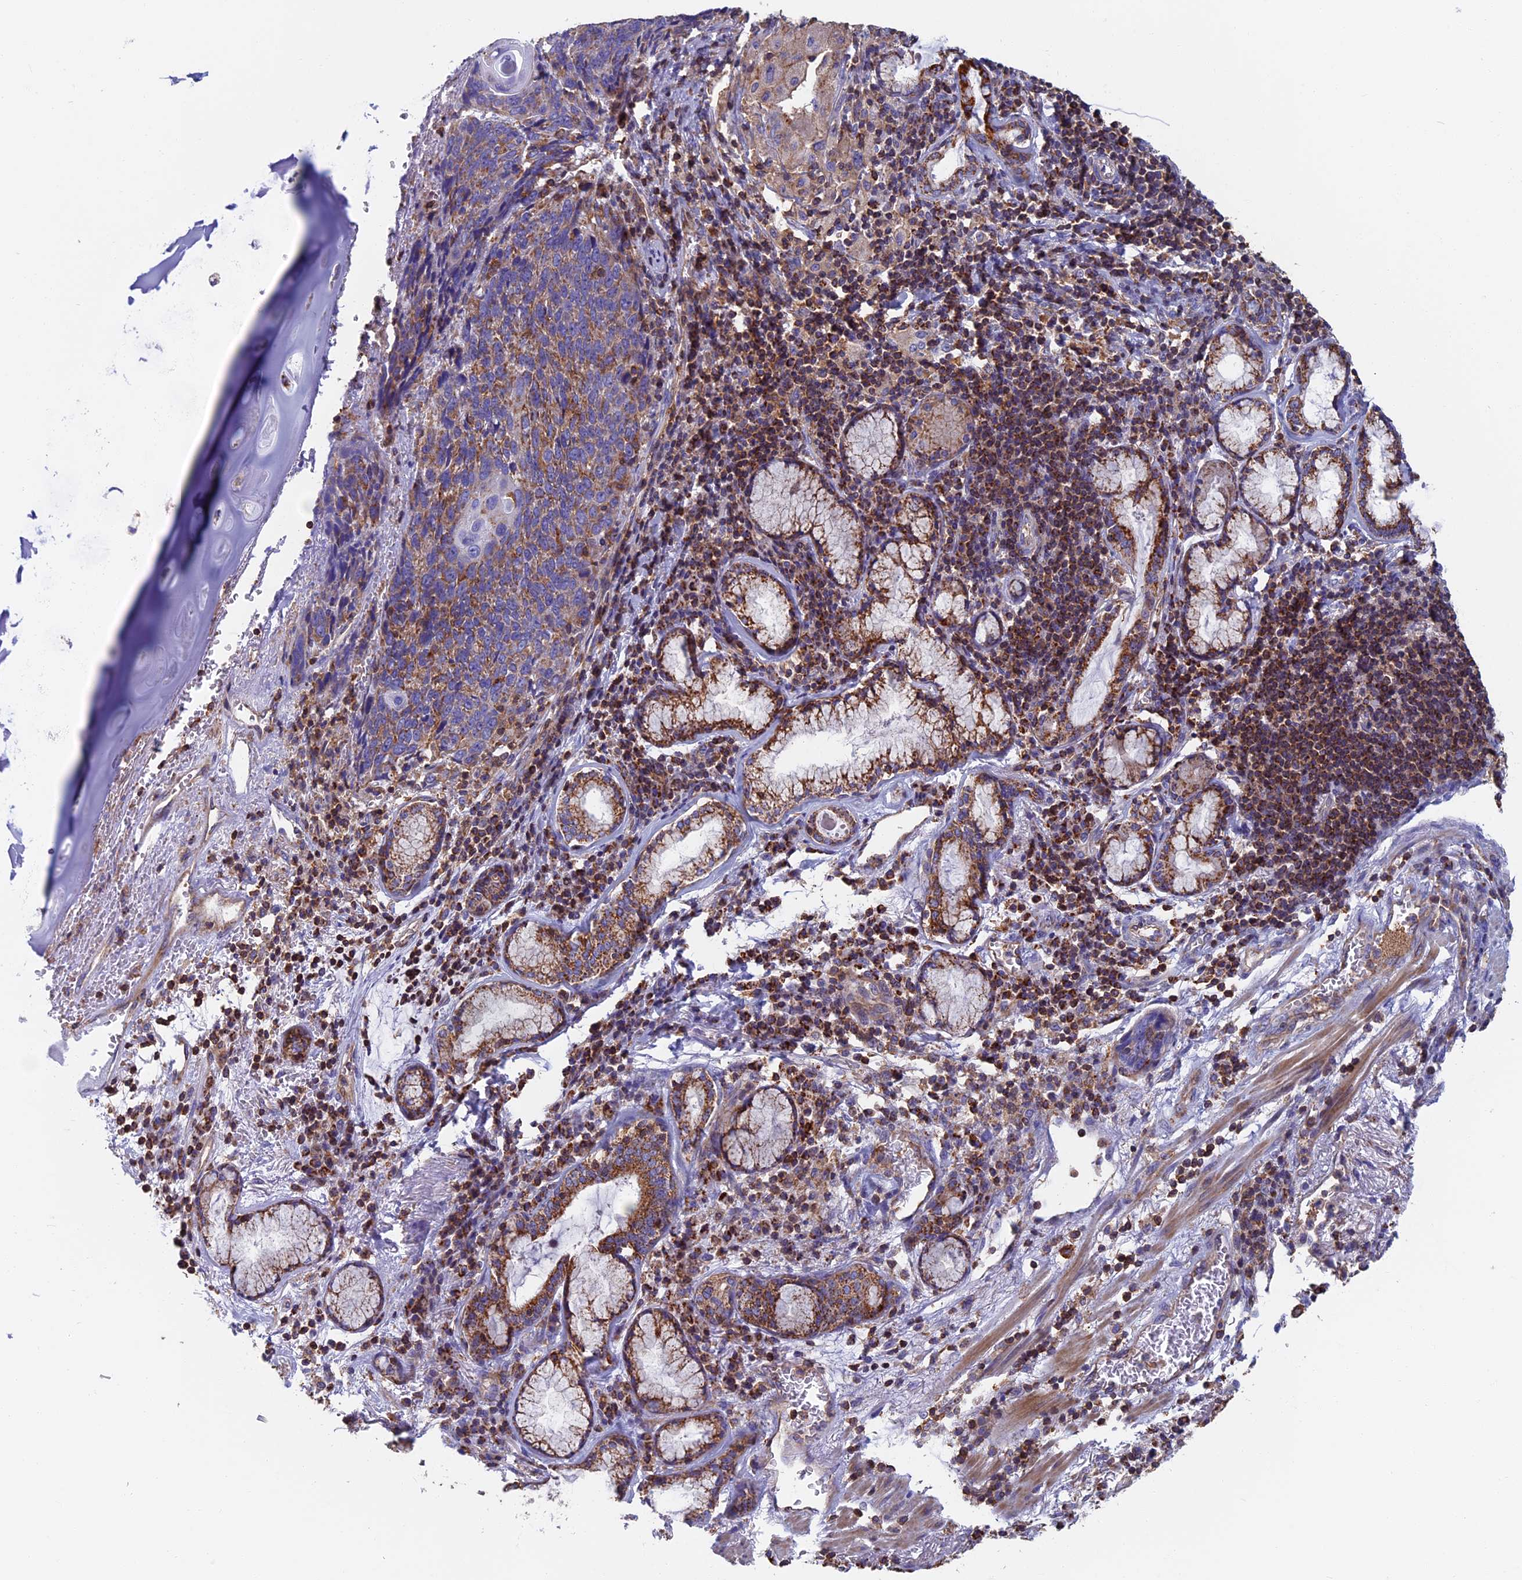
{"staining": {"intensity": "moderate", "quantity": ">75%", "location": "cytoplasmic/membranous"}, "tissue": "lung cancer", "cell_type": "Tumor cells", "image_type": "cancer", "snomed": [{"axis": "morphology", "description": "Squamous cell carcinoma, NOS"}, {"axis": "topography", "description": "Lung"}], "caption": "Immunohistochemistry (IHC) (DAB (3,3'-diaminobenzidine)) staining of human lung squamous cell carcinoma reveals moderate cytoplasmic/membranous protein staining in approximately >75% of tumor cells.", "gene": "HSD17B8", "patient": {"sex": "male", "age": 66}}